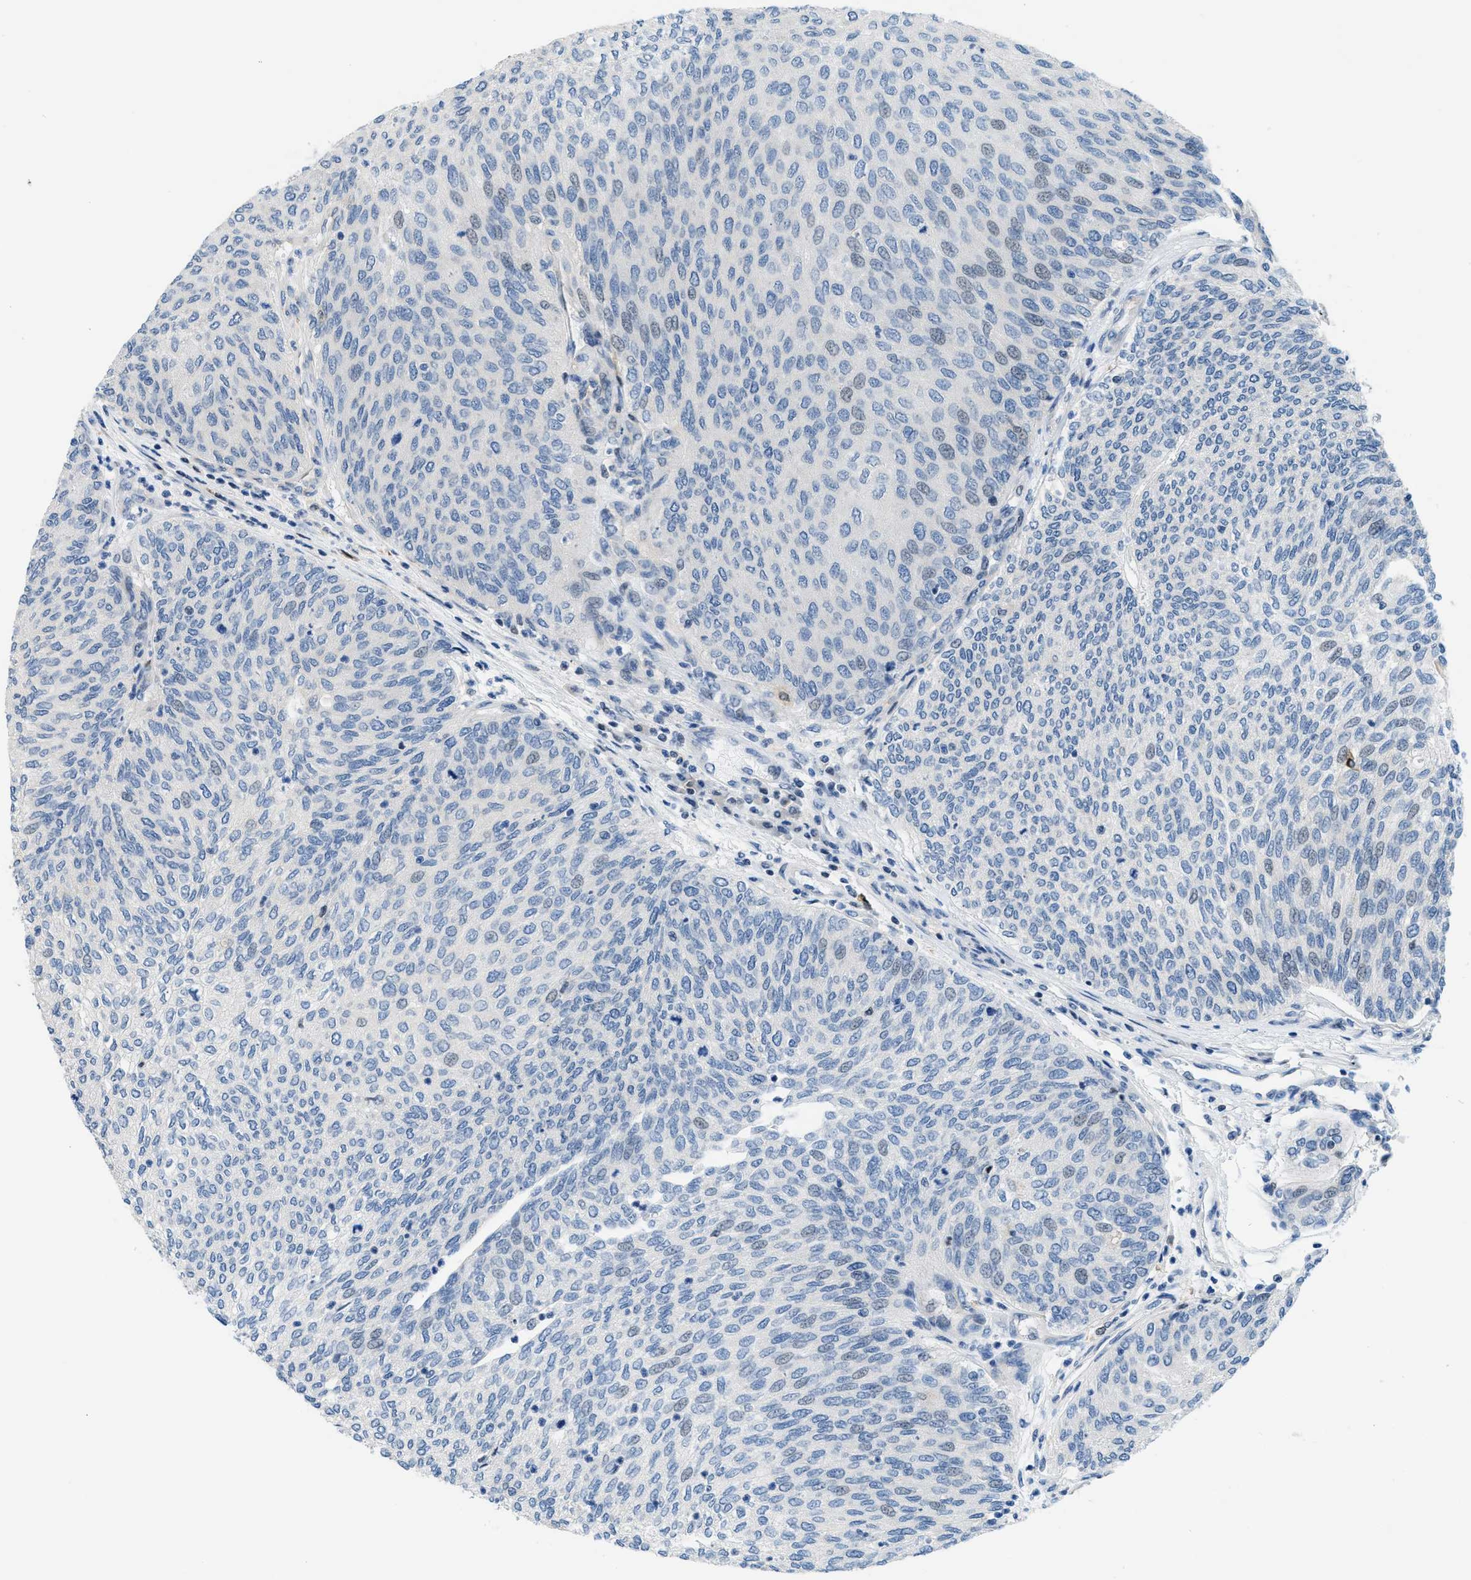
{"staining": {"intensity": "weak", "quantity": "<25%", "location": "nuclear"}, "tissue": "urothelial cancer", "cell_type": "Tumor cells", "image_type": "cancer", "snomed": [{"axis": "morphology", "description": "Urothelial carcinoma, Low grade"}, {"axis": "topography", "description": "Urinary bladder"}], "caption": "Tumor cells are negative for protein expression in human urothelial cancer.", "gene": "FDCSP", "patient": {"sex": "female", "age": 79}}